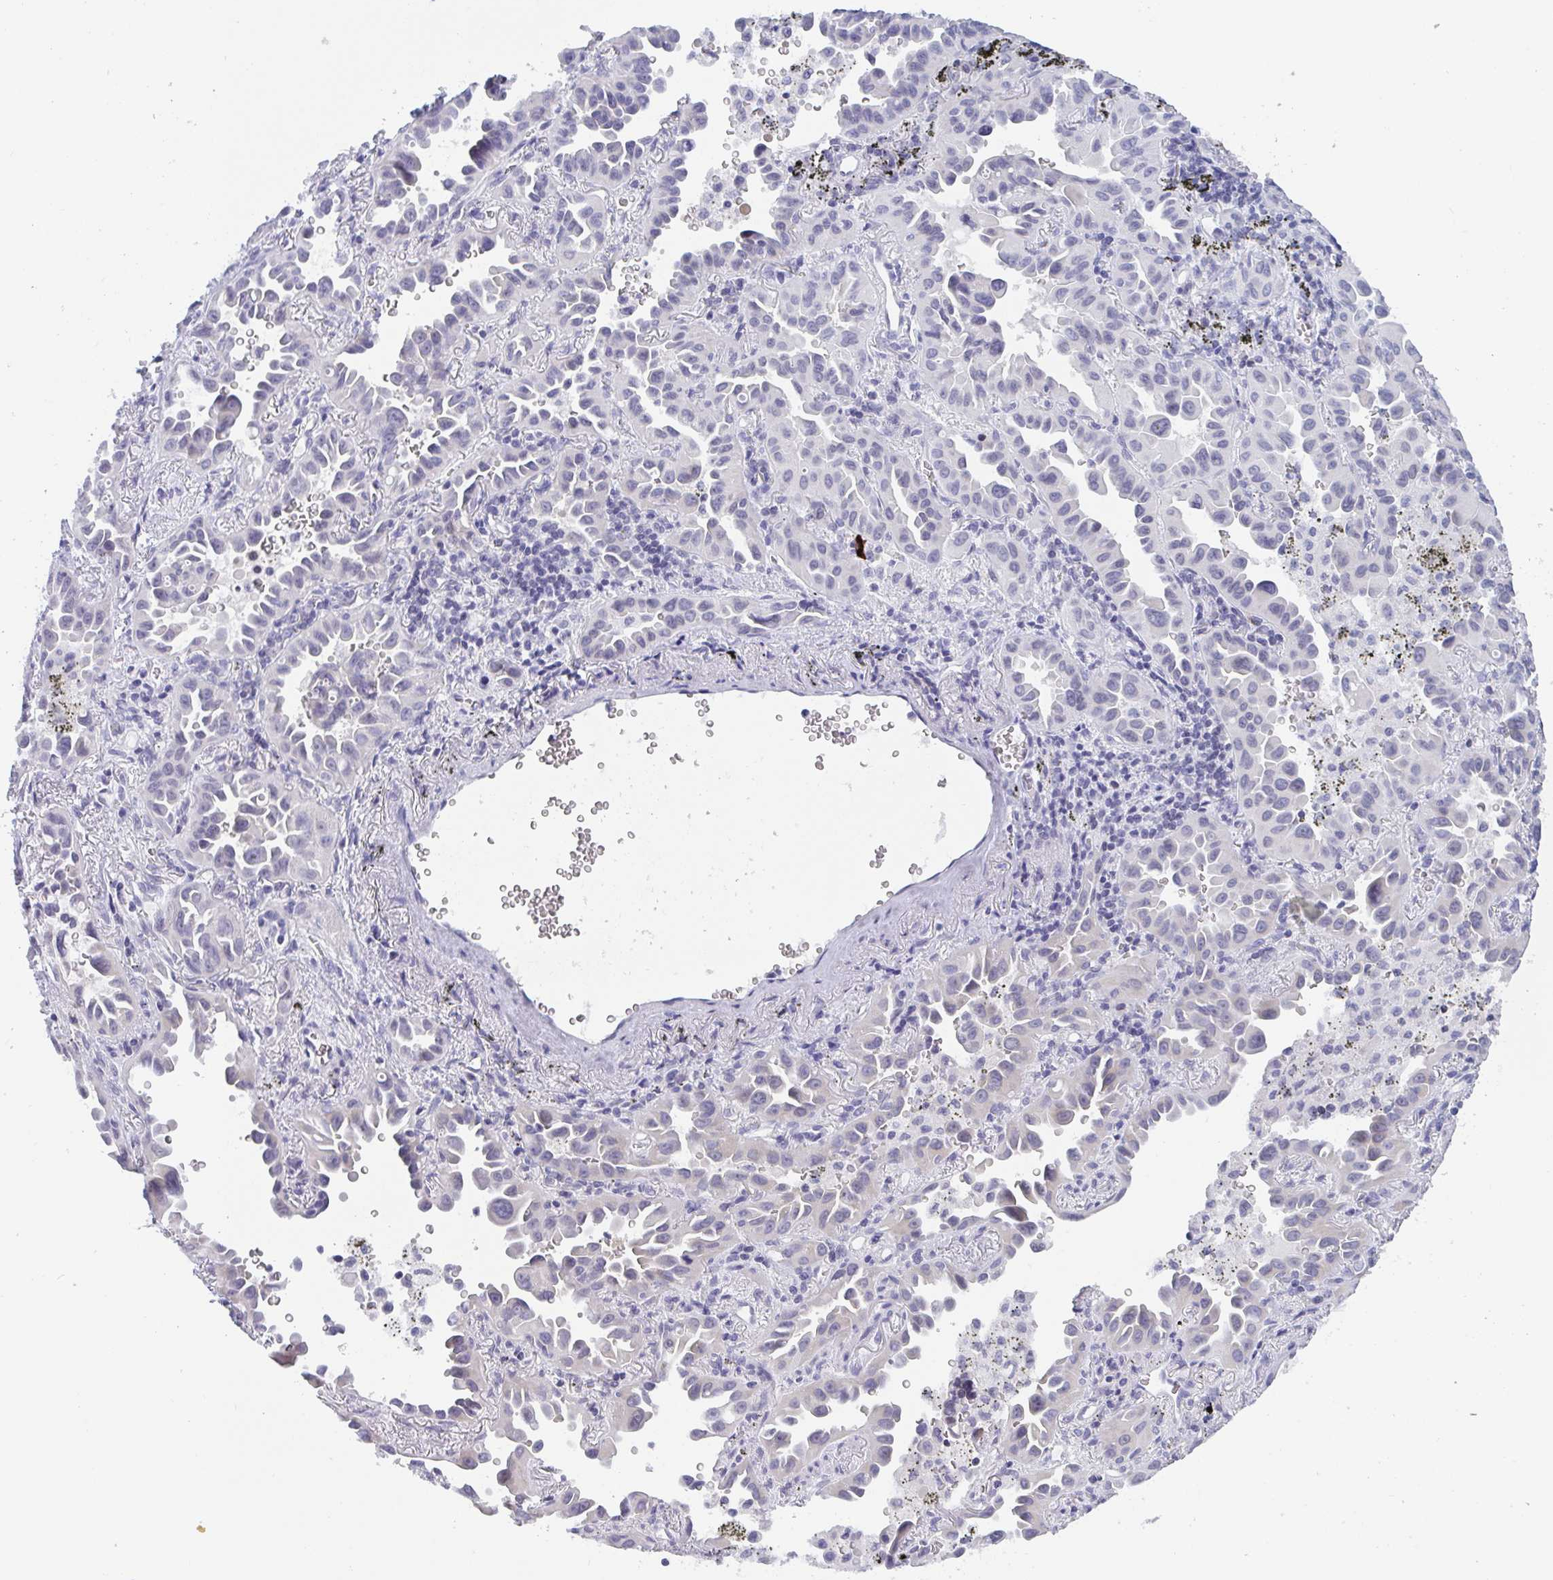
{"staining": {"intensity": "negative", "quantity": "none", "location": "none"}, "tissue": "lung cancer", "cell_type": "Tumor cells", "image_type": "cancer", "snomed": [{"axis": "morphology", "description": "Adenocarcinoma, NOS"}, {"axis": "topography", "description": "Lung"}], "caption": "The image shows no staining of tumor cells in lung cancer (adenocarcinoma).", "gene": "BMAL2", "patient": {"sex": "male", "age": 68}}